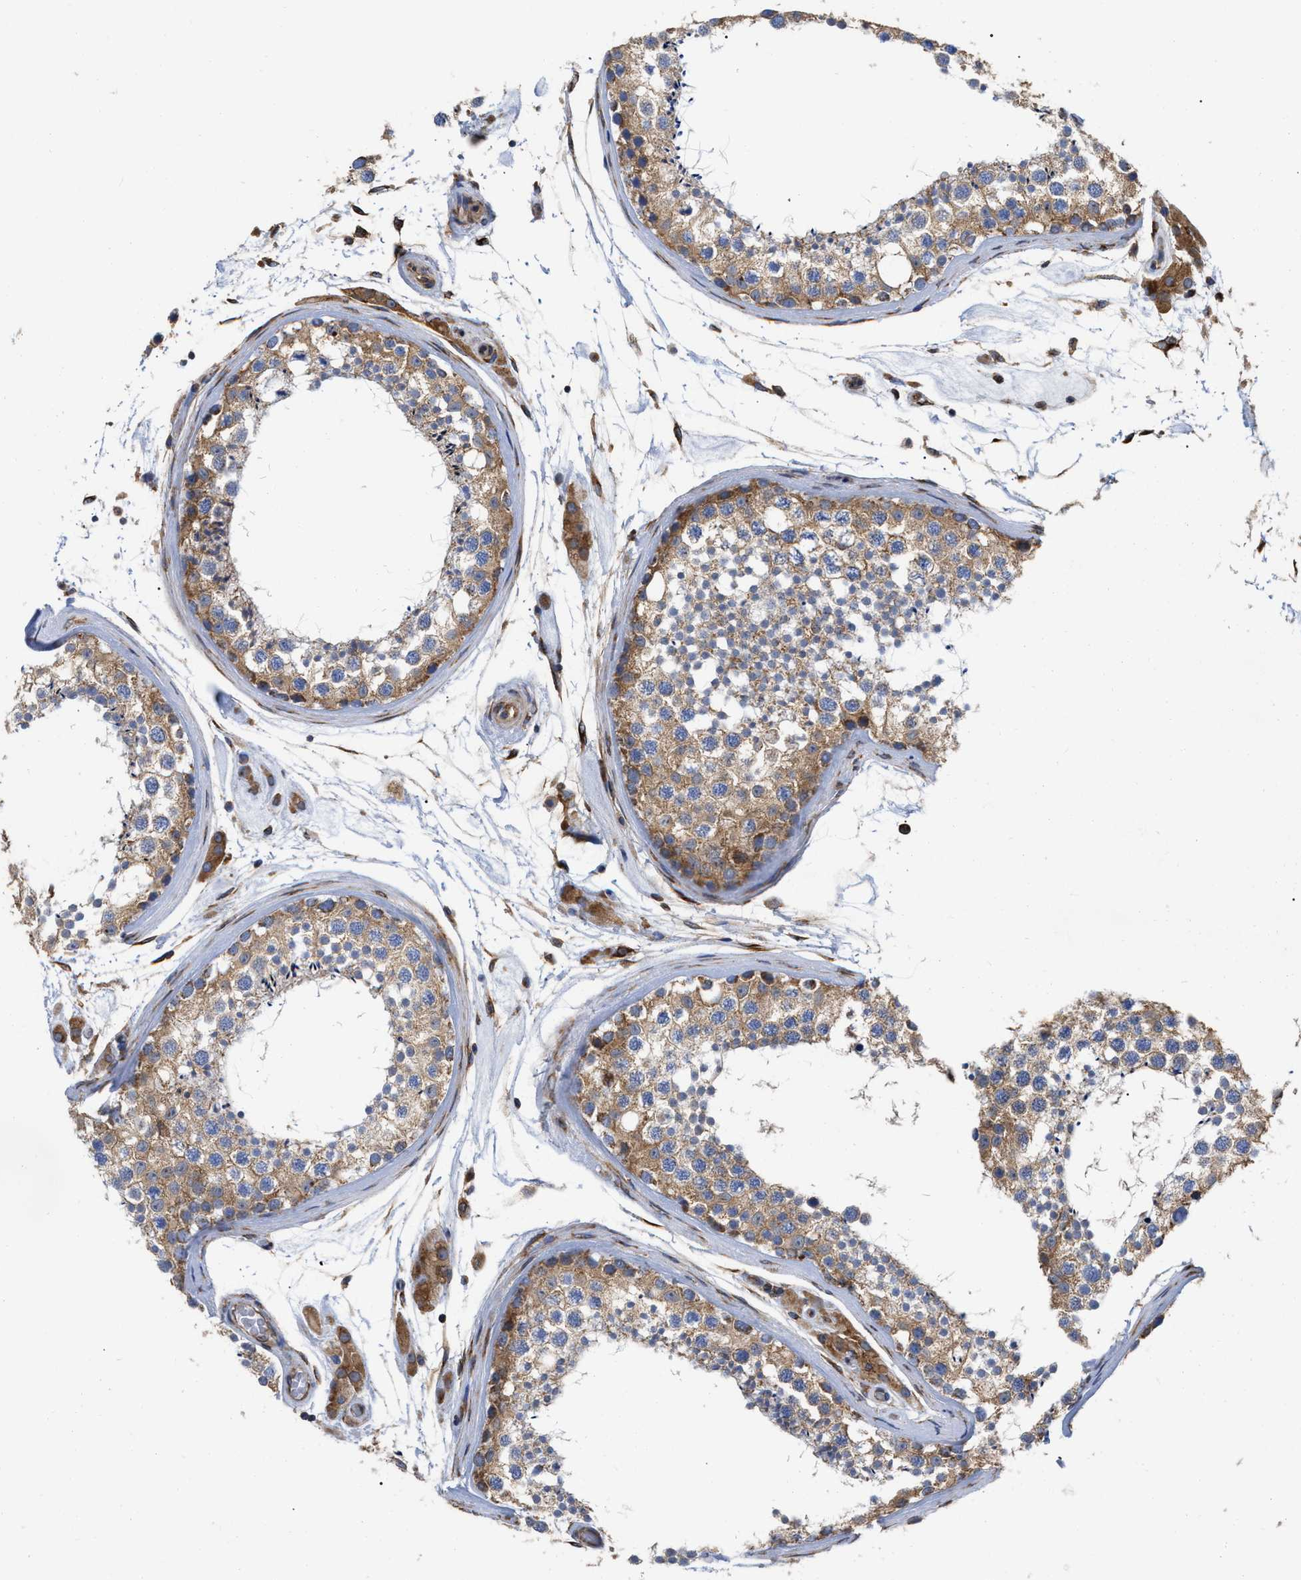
{"staining": {"intensity": "moderate", "quantity": ">75%", "location": "cytoplasmic/membranous"}, "tissue": "testis", "cell_type": "Cells in seminiferous ducts", "image_type": "normal", "snomed": [{"axis": "morphology", "description": "Normal tissue, NOS"}, {"axis": "topography", "description": "Testis"}], "caption": "This image shows IHC staining of benign human testis, with medium moderate cytoplasmic/membranous expression in about >75% of cells in seminiferous ducts.", "gene": "FAM120A", "patient": {"sex": "male", "age": 46}}